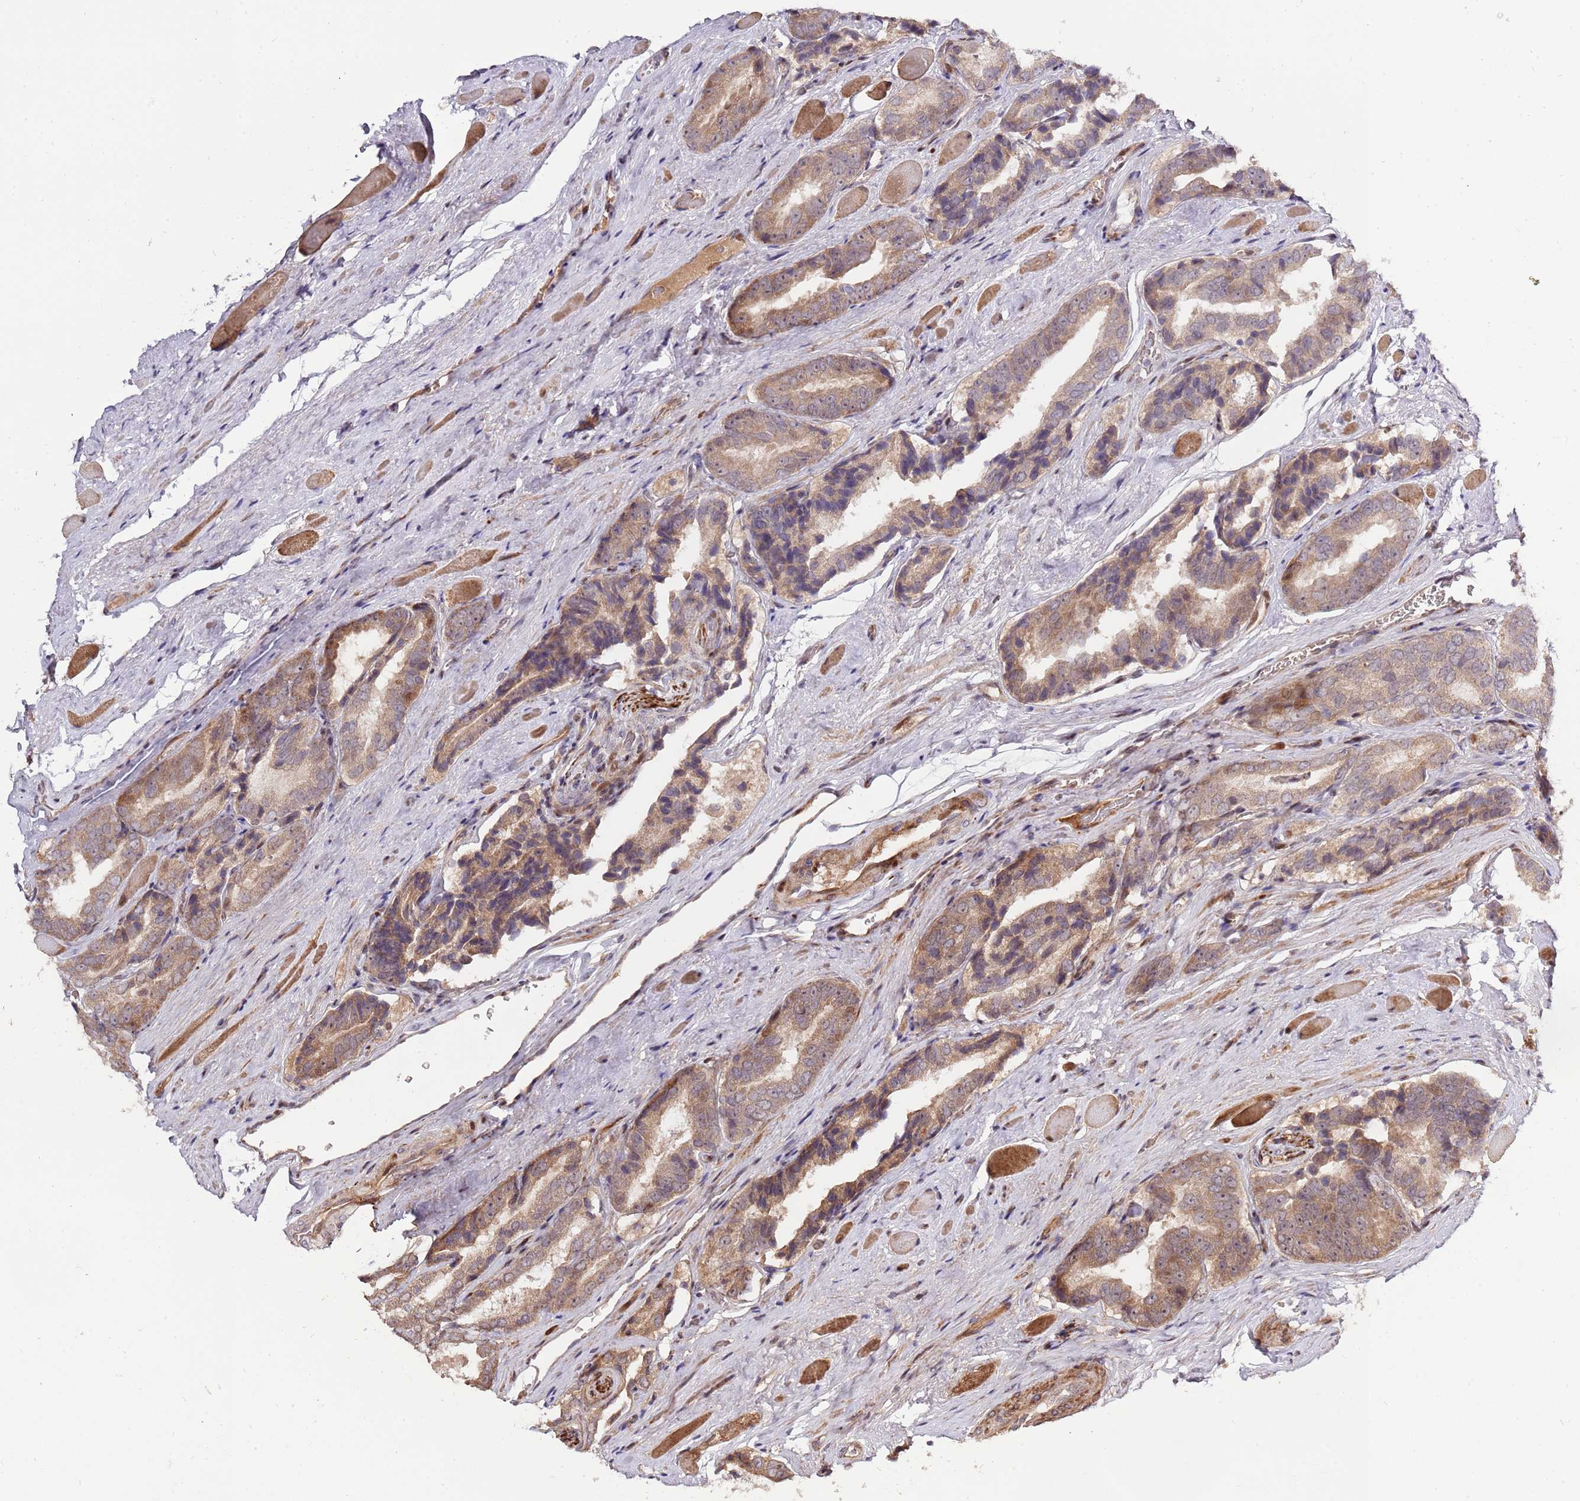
{"staining": {"intensity": "moderate", "quantity": ">75%", "location": "cytoplasmic/membranous,nuclear"}, "tissue": "prostate cancer", "cell_type": "Tumor cells", "image_type": "cancer", "snomed": [{"axis": "morphology", "description": "Adenocarcinoma, High grade"}, {"axis": "topography", "description": "Prostate"}], "caption": "Immunohistochemistry (IHC) of adenocarcinoma (high-grade) (prostate) shows medium levels of moderate cytoplasmic/membranous and nuclear staining in approximately >75% of tumor cells. Using DAB (3,3'-diaminobenzidine) (brown) and hematoxylin (blue) stains, captured at high magnification using brightfield microscopy.", "gene": "SYNDIG1L", "patient": {"sex": "male", "age": 72}}